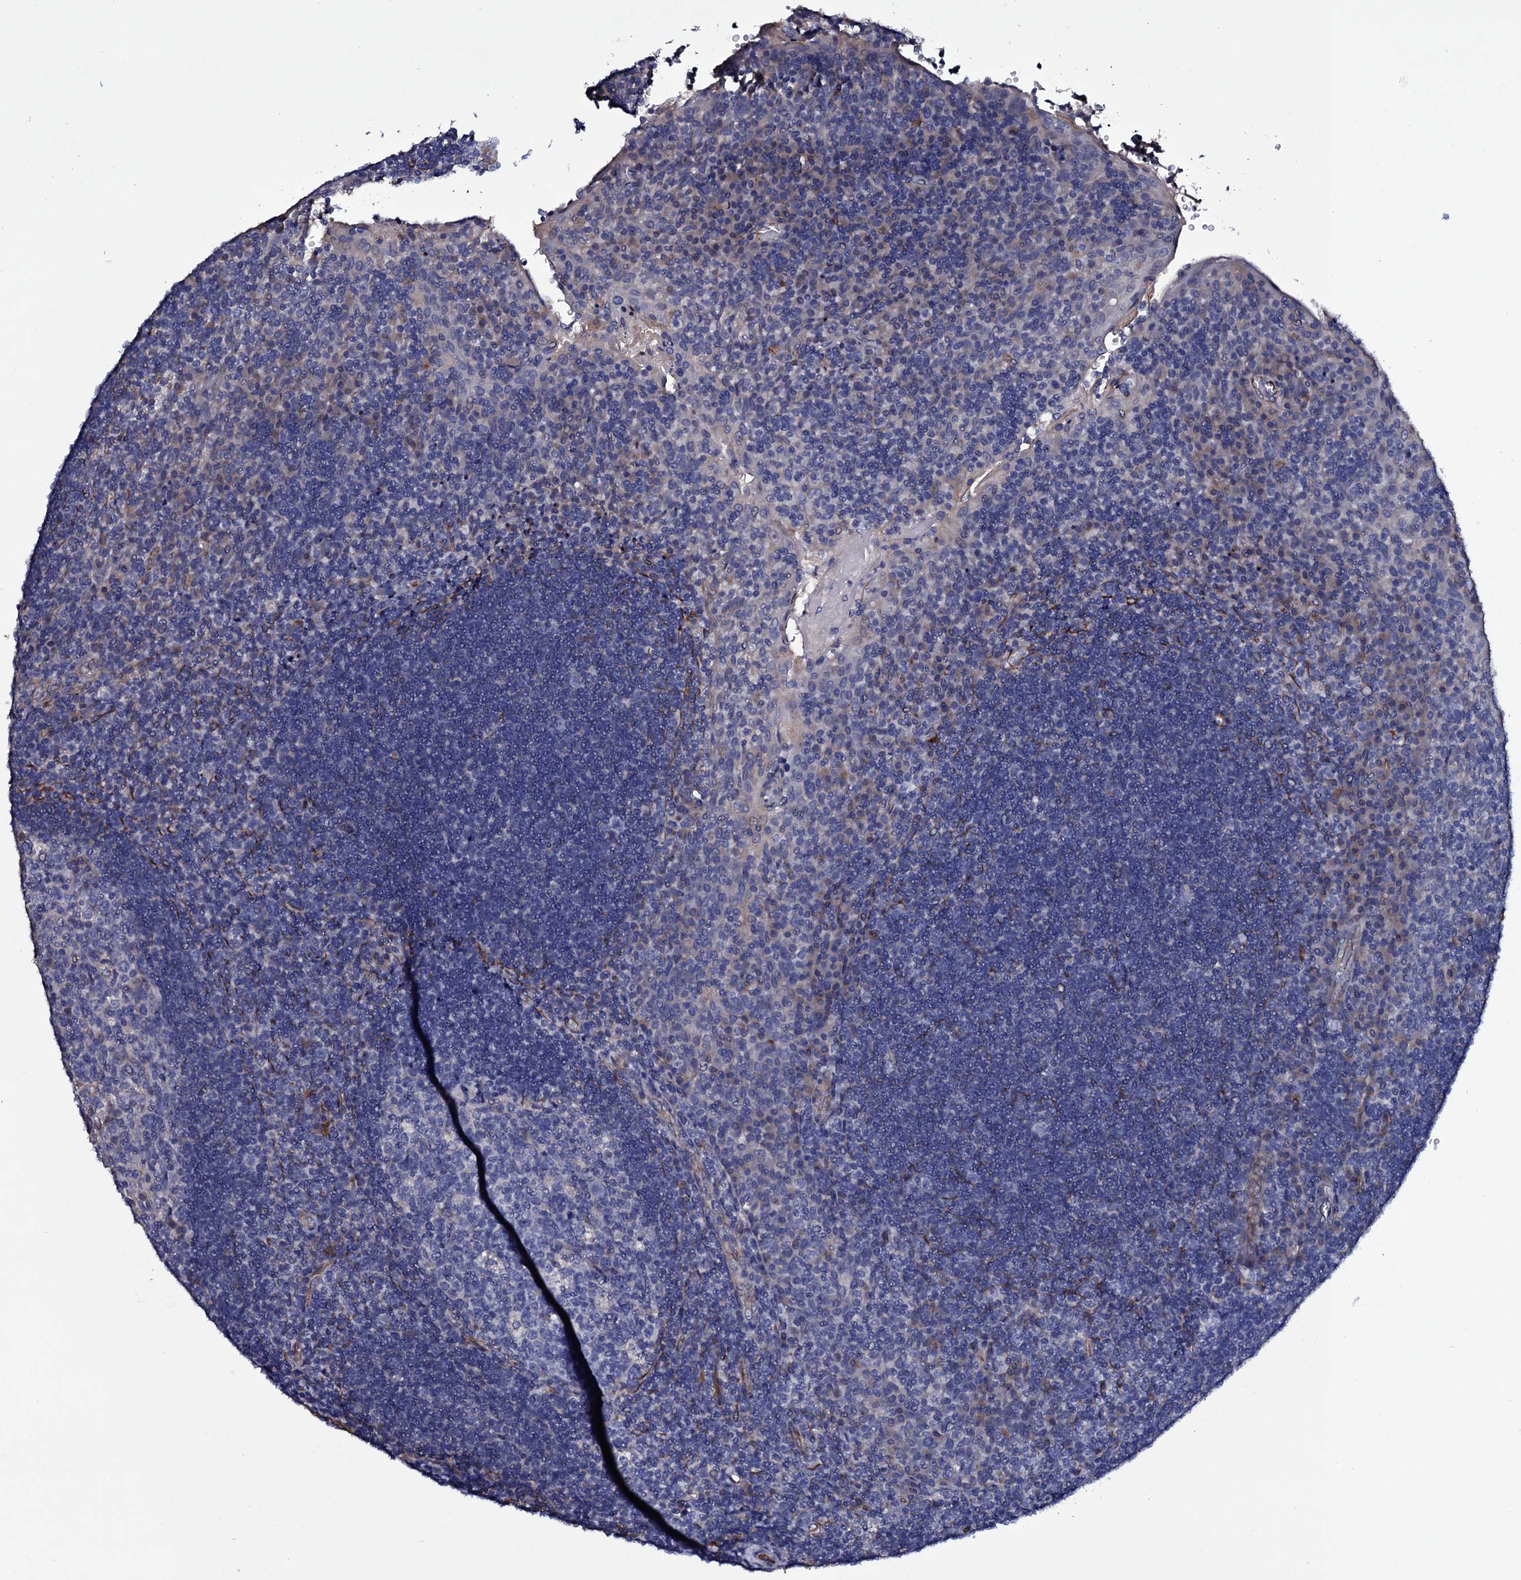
{"staining": {"intensity": "negative", "quantity": "none", "location": "none"}, "tissue": "tonsil", "cell_type": "Germinal center cells", "image_type": "normal", "snomed": [{"axis": "morphology", "description": "Normal tissue, NOS"}, {"axis": "topography", "description": "Tonsil"}], "caption": "This is an immunohistochemistry (IHC) histopathology image of normal human tonsil. There is no positivity in germinal center cells.", "gene": "BCL2L14", "patient": {"sex": "male", "age": 17}}